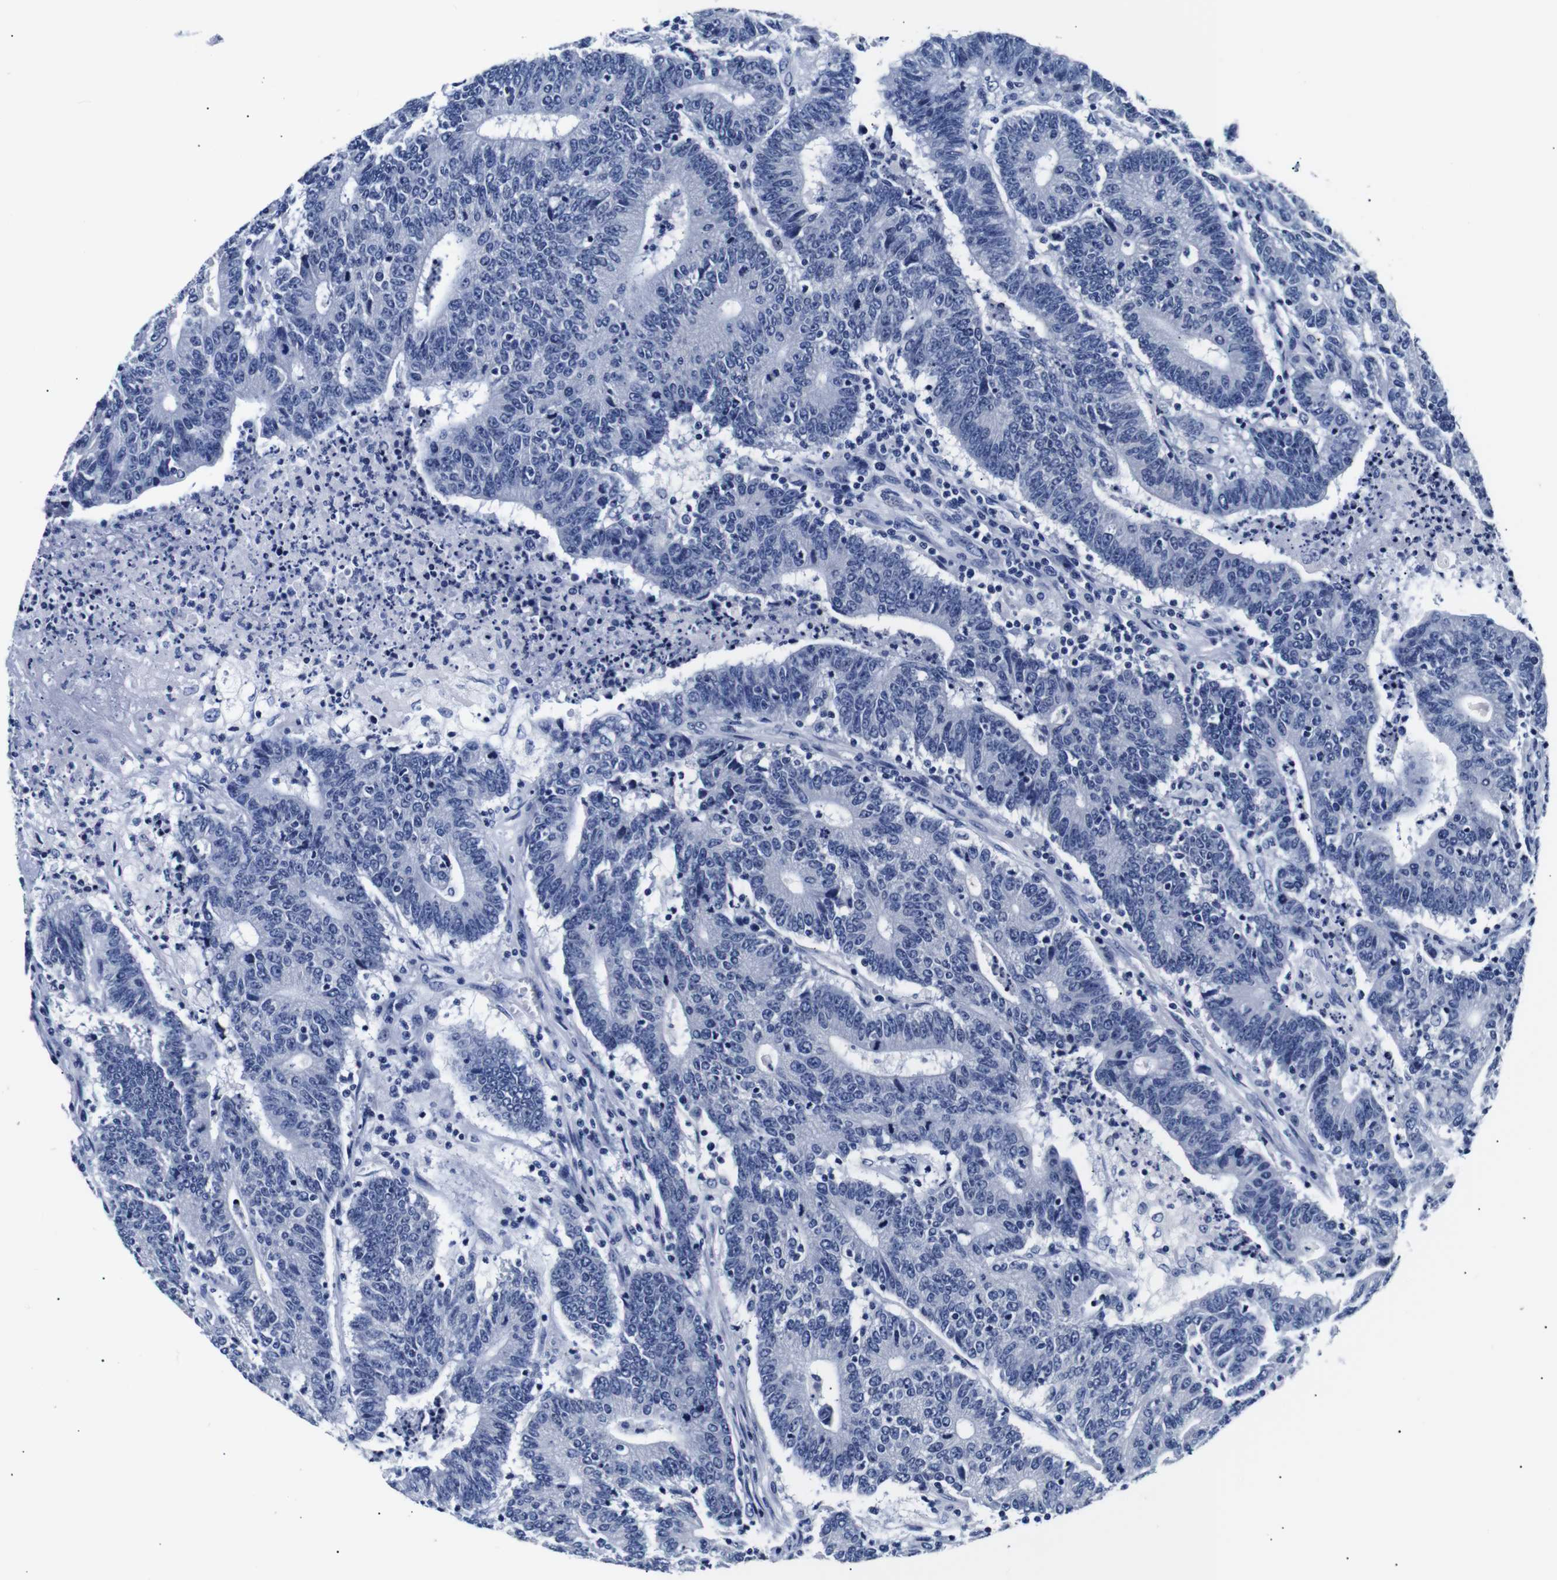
{"staining": {"intensity": "negative", "quantity": "none", "location": "none"}, "tissue": "colorectal cancer", "cell_type": "Tumor cells", "image_type": "cancer", "snomed": [{"axis": "morphology", "description": "Normal tissue, NOS"}, {"axis": "morphology", "description": "Adenocarcinoma, NOS"}, {"axis": "topography", "description": "Colon"}], "caption": "Colorectal cancer was stained to show a protein in brown. There is no significant expression in tumor cells.", "gene": "GAP43", "patient": {"sex": "female", "age": 75}}